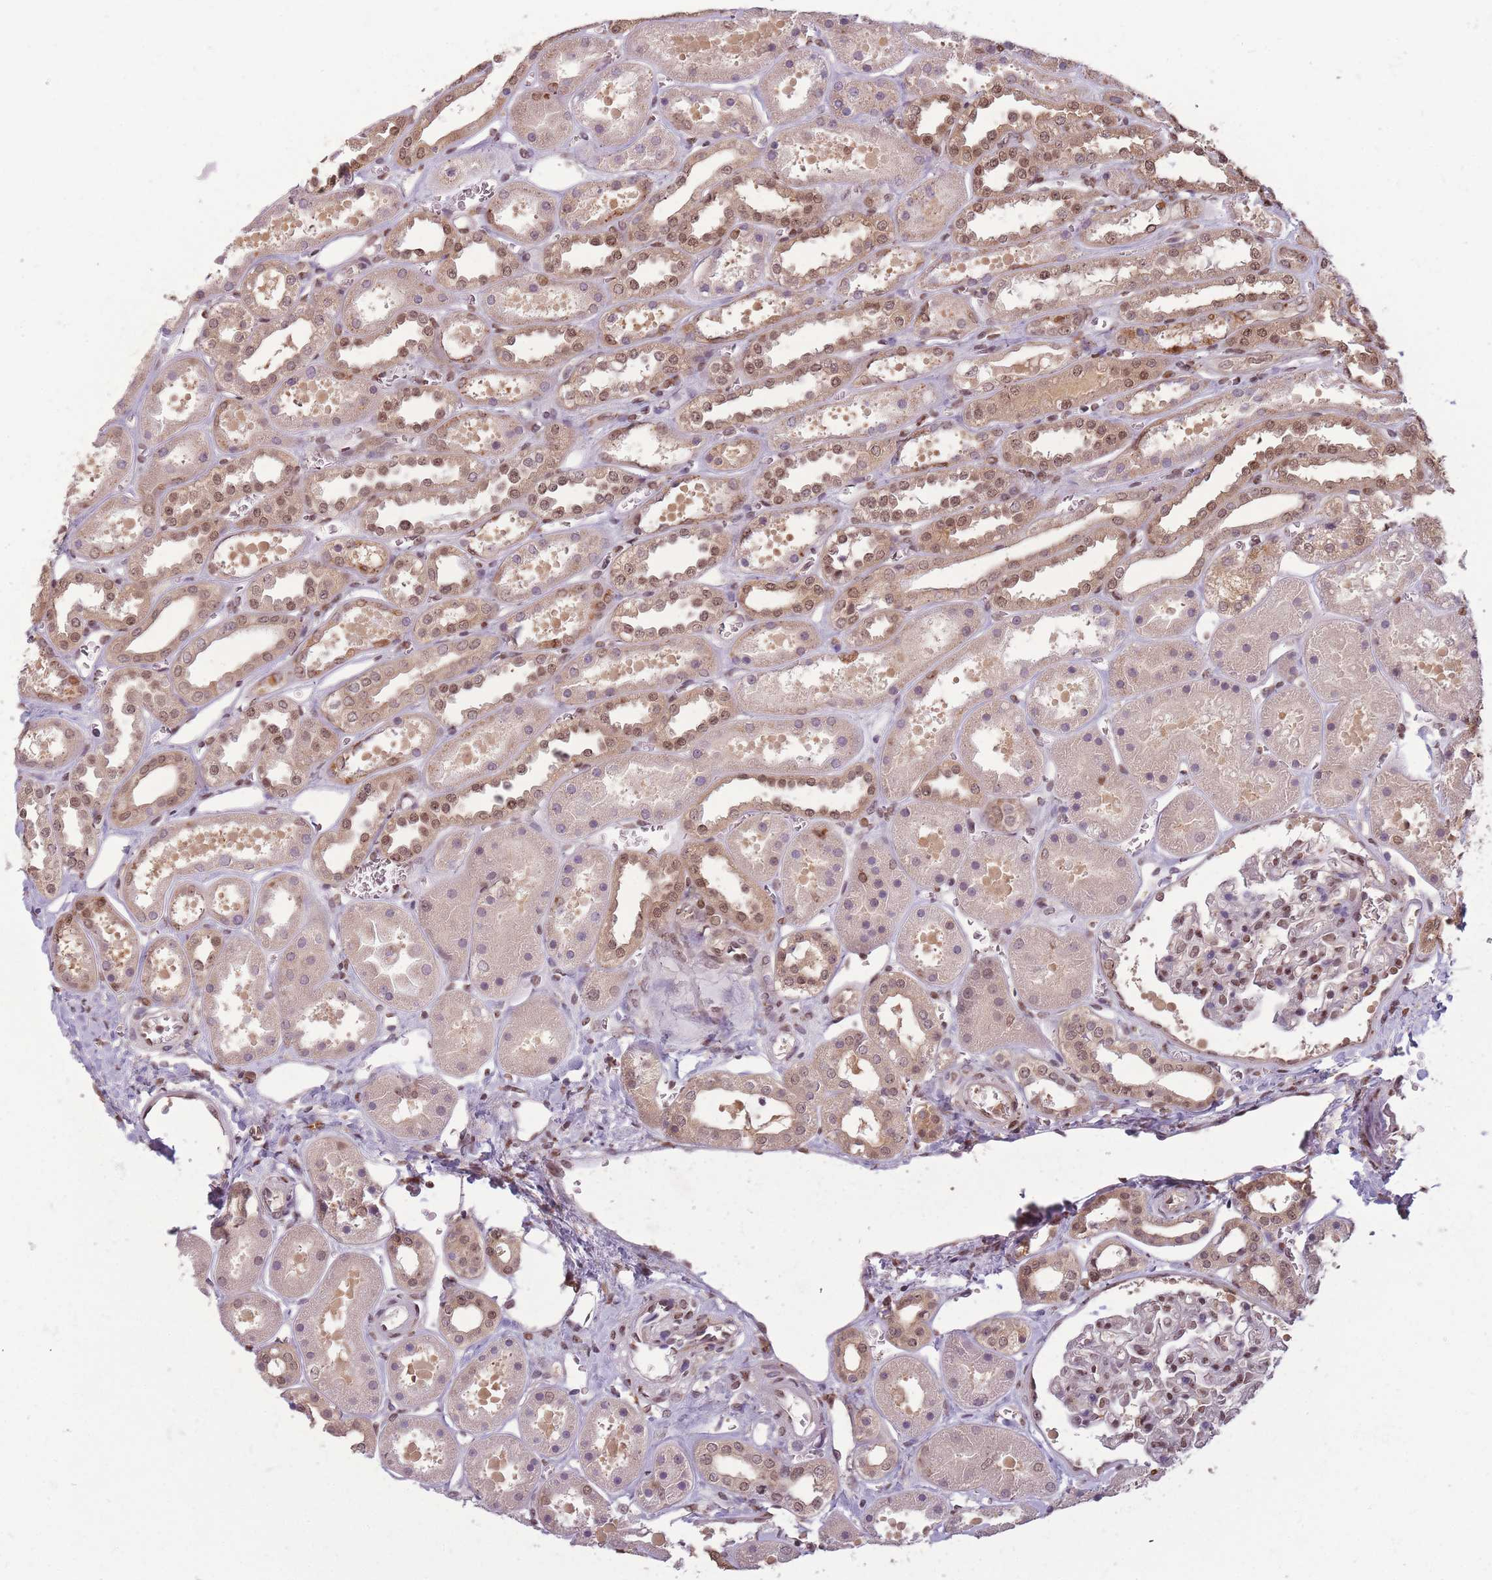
{"staining": {"intensity": "moderate", "quantity": "25%-75%", "location": "nuclear"}, "tissue": "kidney", "cell_type": "Cells in glomeruli", "image_type": "normal", "snomed": [{"axis": "morphology", "description": "Normal tissue, NOS"}, {"axis": "topography", "description": "Kidney"}], "caption": "Benign kidney was stained to show a protein in brown. There is medium levels of moderate nuclear positivity in about 25%-75% of cells in glomeruli.", "gene": "RPS27A", "patient": {"sex": "female", "age": 41}}